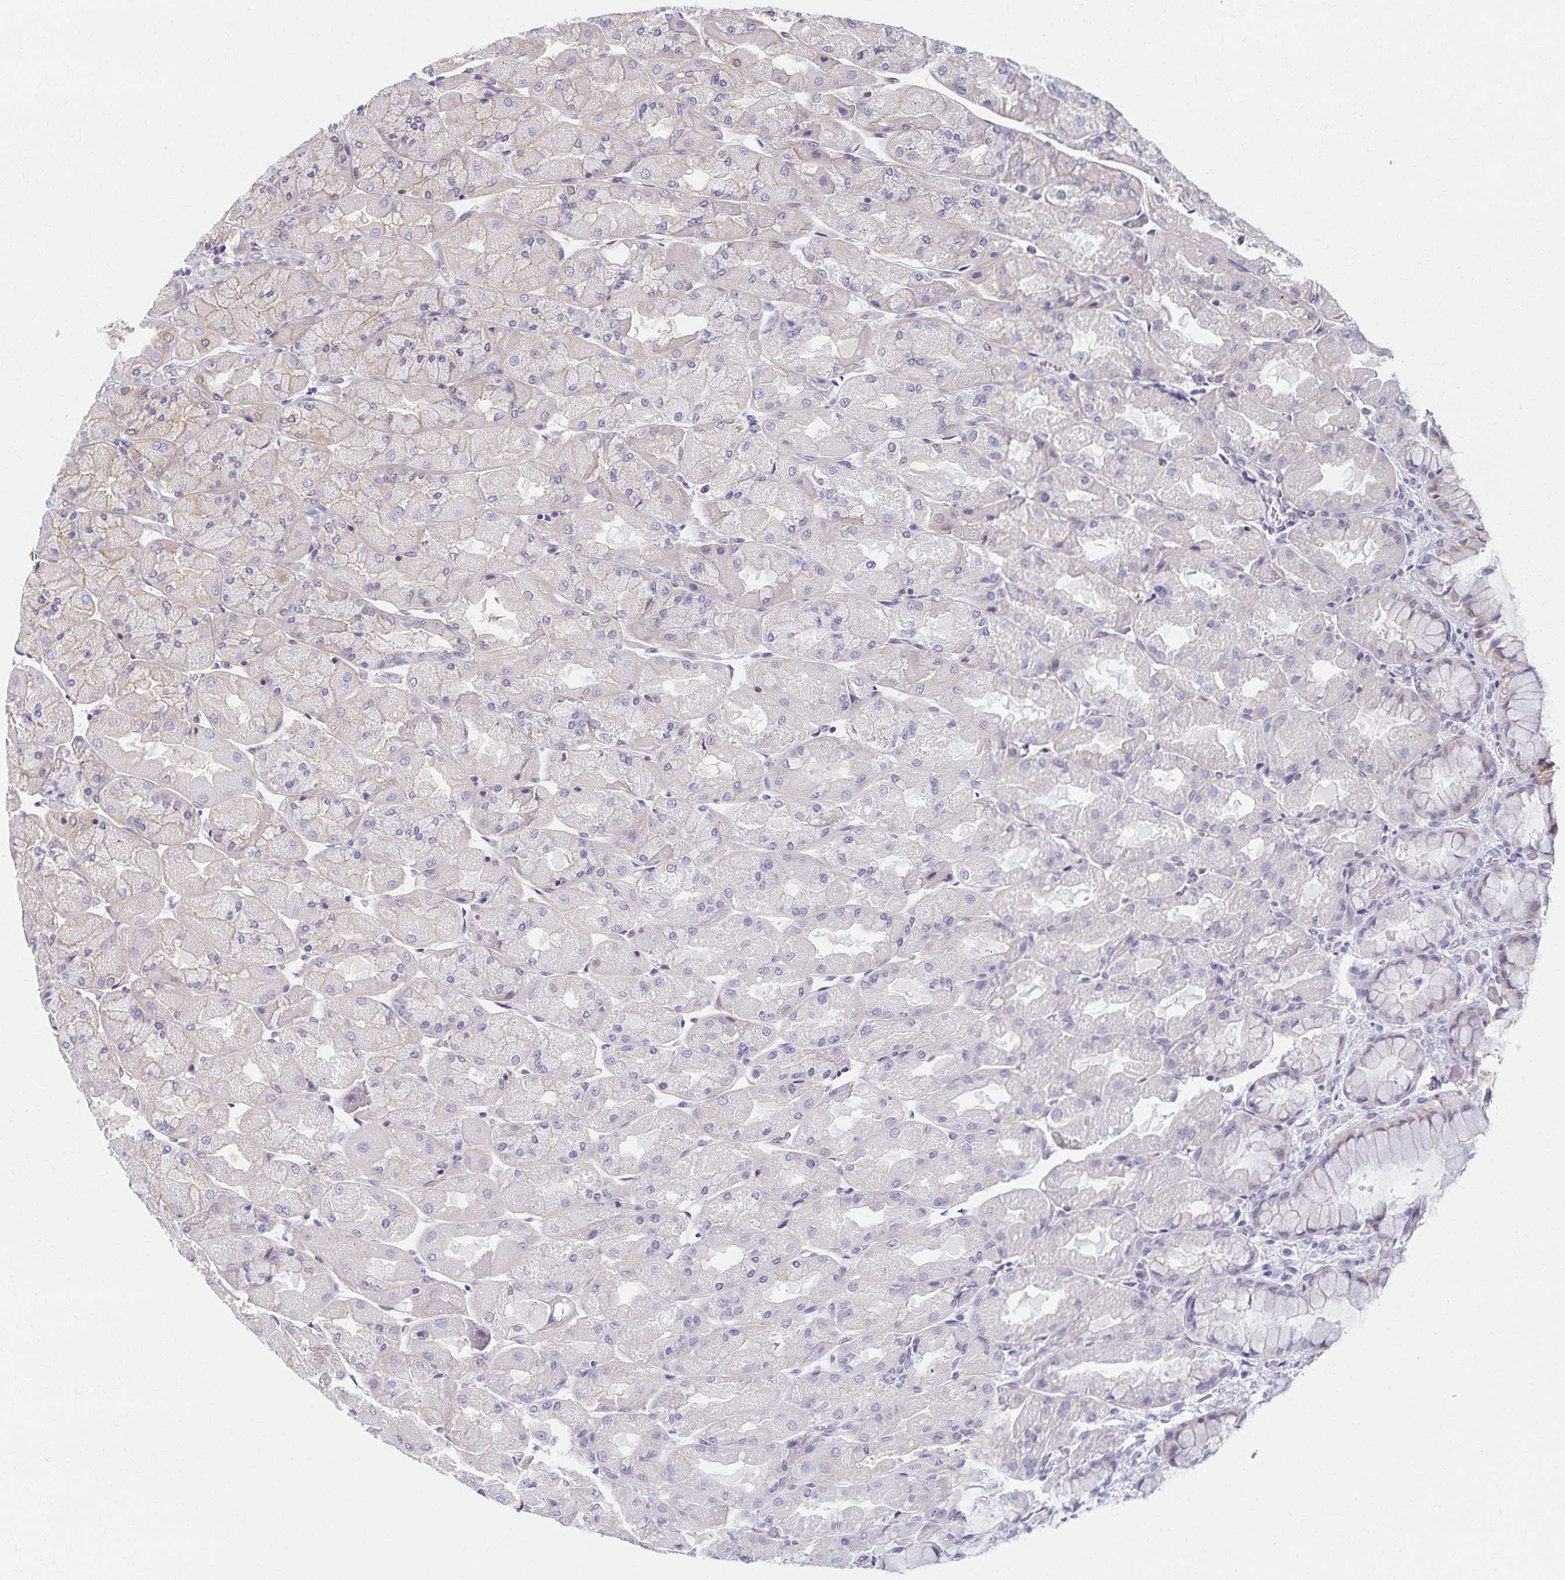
{"staining": {"intensity": "weak", "quantity": "25%-75%", "location": "cytoplasmic/membranous"}, "tissue": "stomach", "cell_type": "Glandular cells", "image_type": "normal", "snomed": [{"axis": "morphology", "description": "Normal tissue, NOS"}, {"axis": "topography", "description": "Stomach"}], "caption": "DAB immunohistochemical staining of benign stomach displays weak cytoplasmic/membranous protein expression in about 25%-75% of glandular cells. Ihc stains the protein in brown and the nuclei are stained blue.", "gene": "RAB9B", "patient": {"sex": "female", "age": 61}}